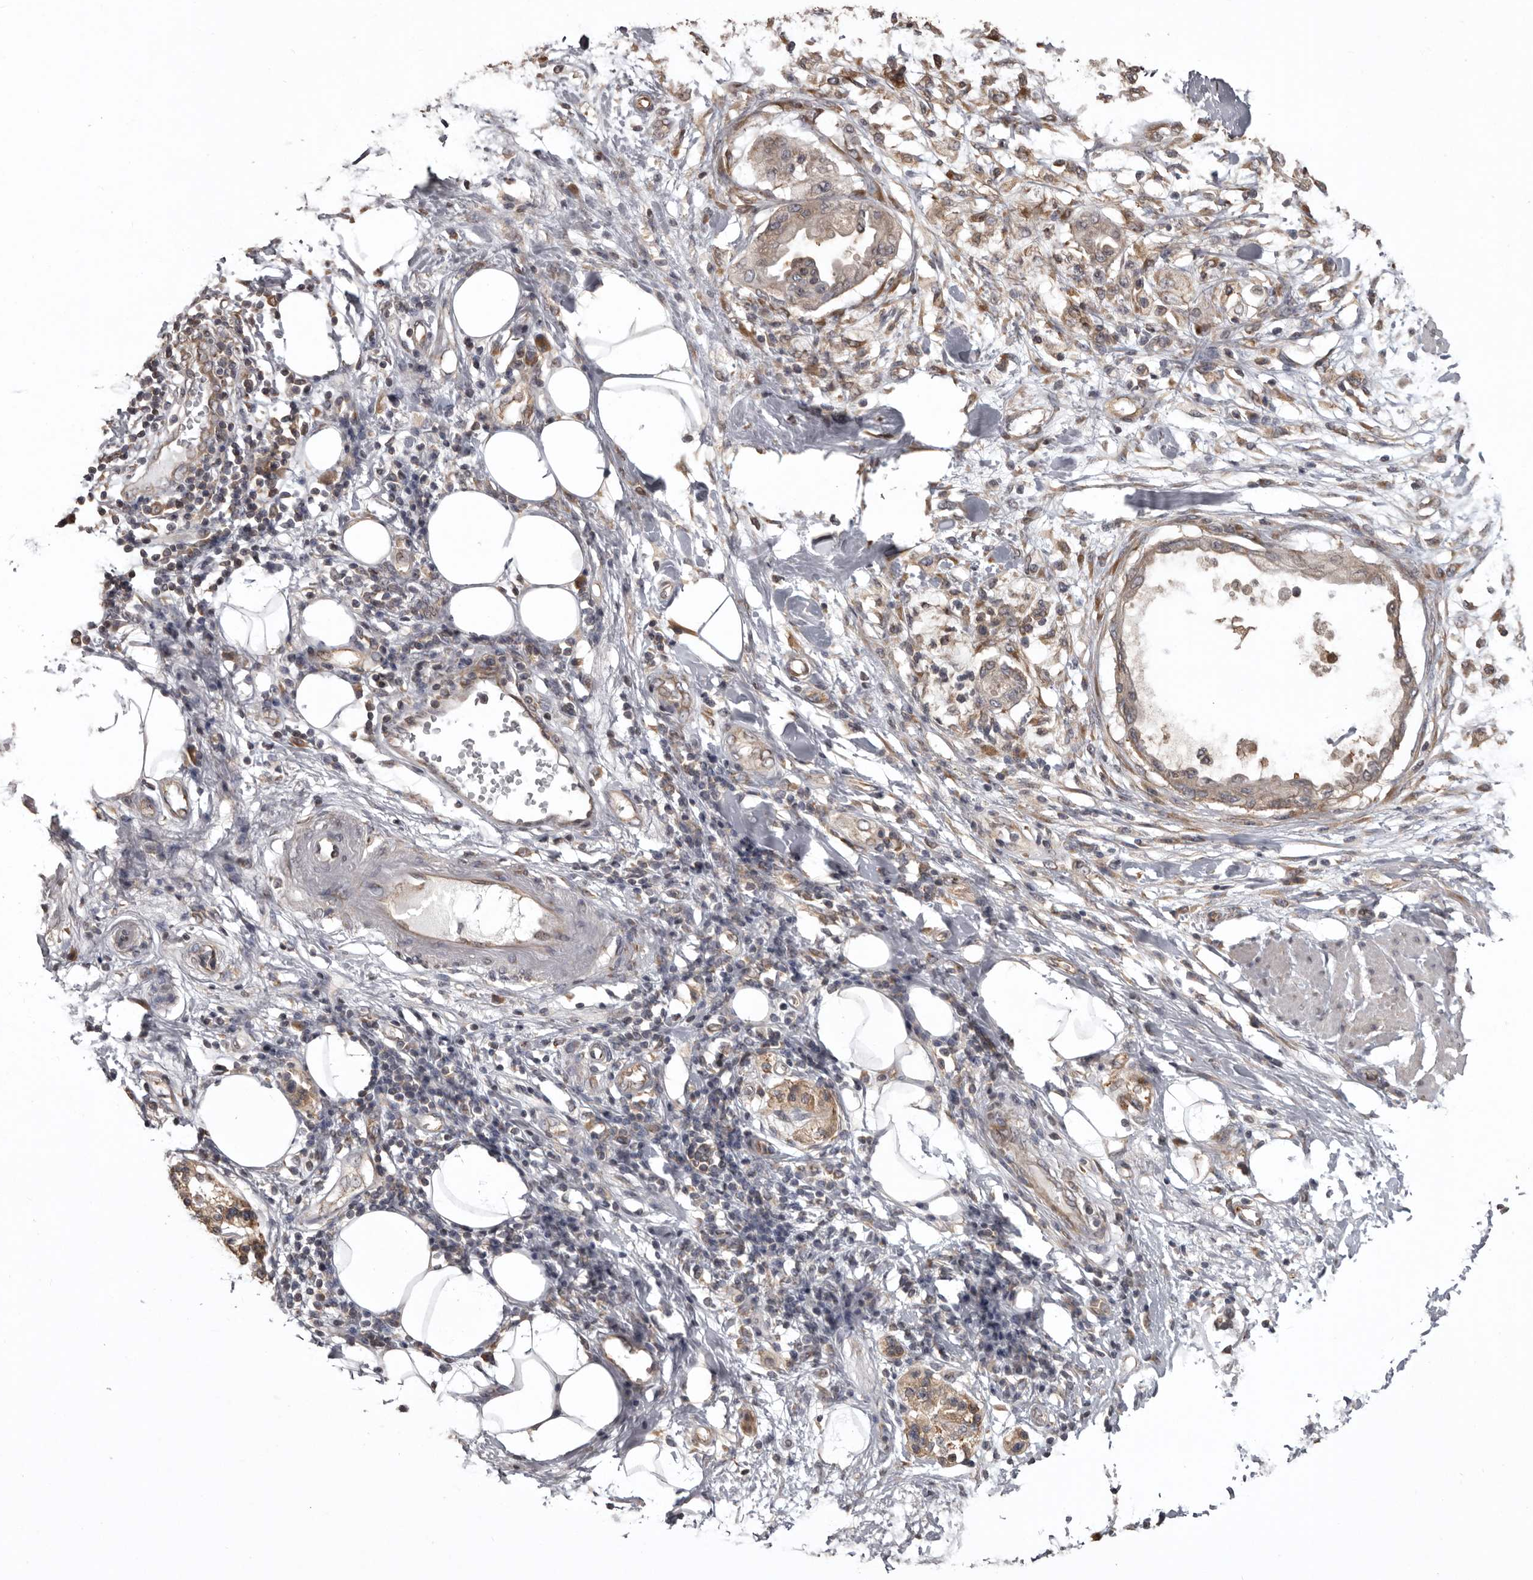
{"staining": {"intensity": "weak", "quantity": ">75%", "location": "cytoplasmic/membranous"}, "tissue": "pancreatic cancer", "cell_type": "Tumor cells", "image_type": "cancer", "snomed": [{"axis": "morphology", "description": "Normal tissue, NOS"}, {"axis": "morphology", "description": "Adenocarcinoma, NOS"}, {"axis": "topography", "description": "Pancreas"}, {"axis": "topography", "description": "Duodenum"}], "caption": "A high-resolution photomicrograph shows IHC staining of adenocarcinoma (pancreatic), which shows weak cytoplasmic/membranous positivity in about >75% of tumor cells.", "gene": "DARS1", "patient": {"sex": "female", "age": 60}}